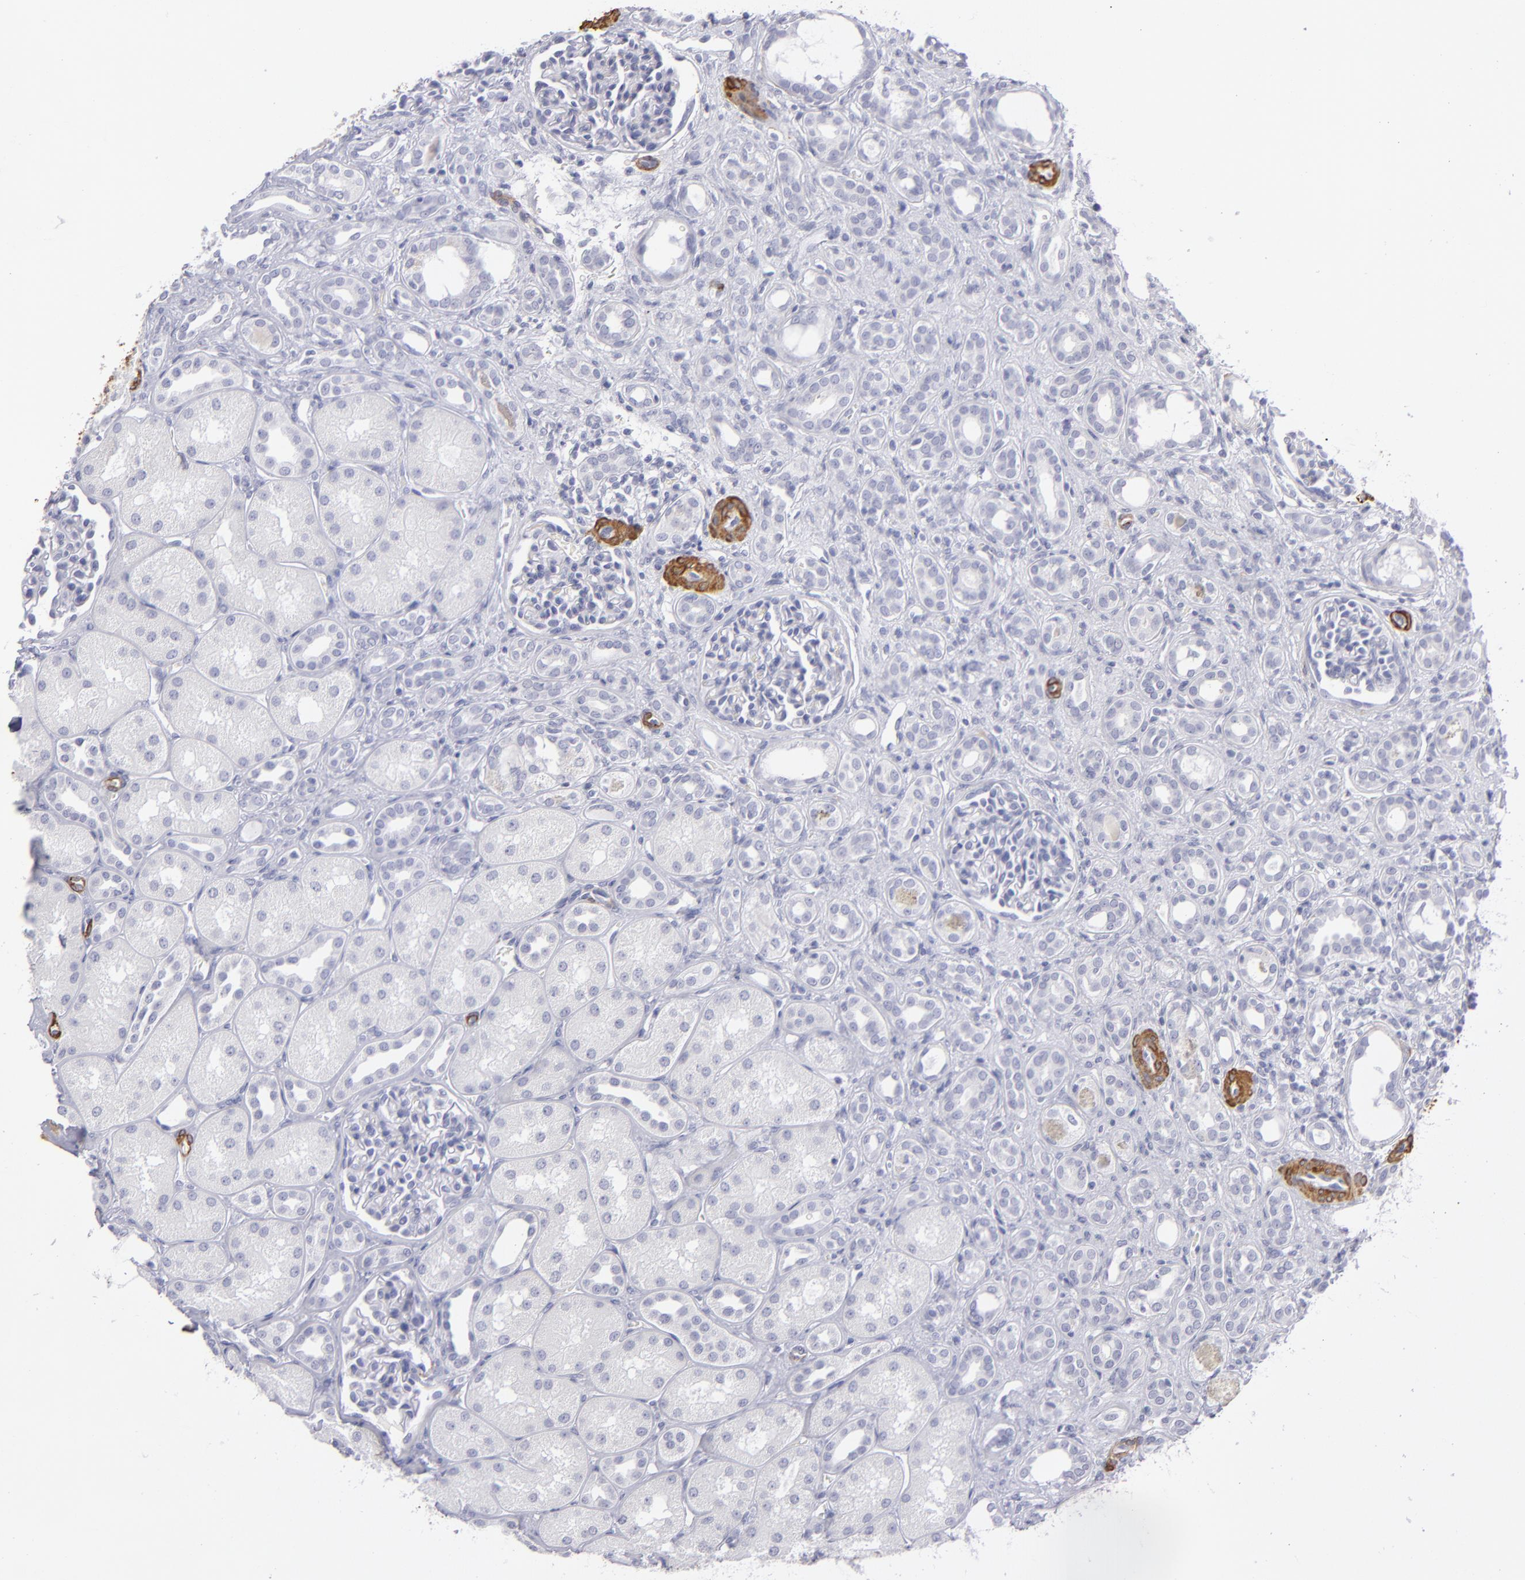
{"staining": {"intensity": "negative", "quantity": "none", "location": "none"}, "tissue": "kidney", "cell_type": "Cells in glomeruli", "image_type": "normal", "snomed": [{"axis": "morphology", "description": "Normal tissue, NOS"}, {"axis": "topography", "description": "Kidney"}], "caption": "An immunohistochemistry (IHC) micrograph of benign kidney is shown. There is no staining in cells in glomeruli of kidney. (DAB IHC, high magnification).", "gene": "MYH11", "patient": {"sex": "male", "age": 7}}